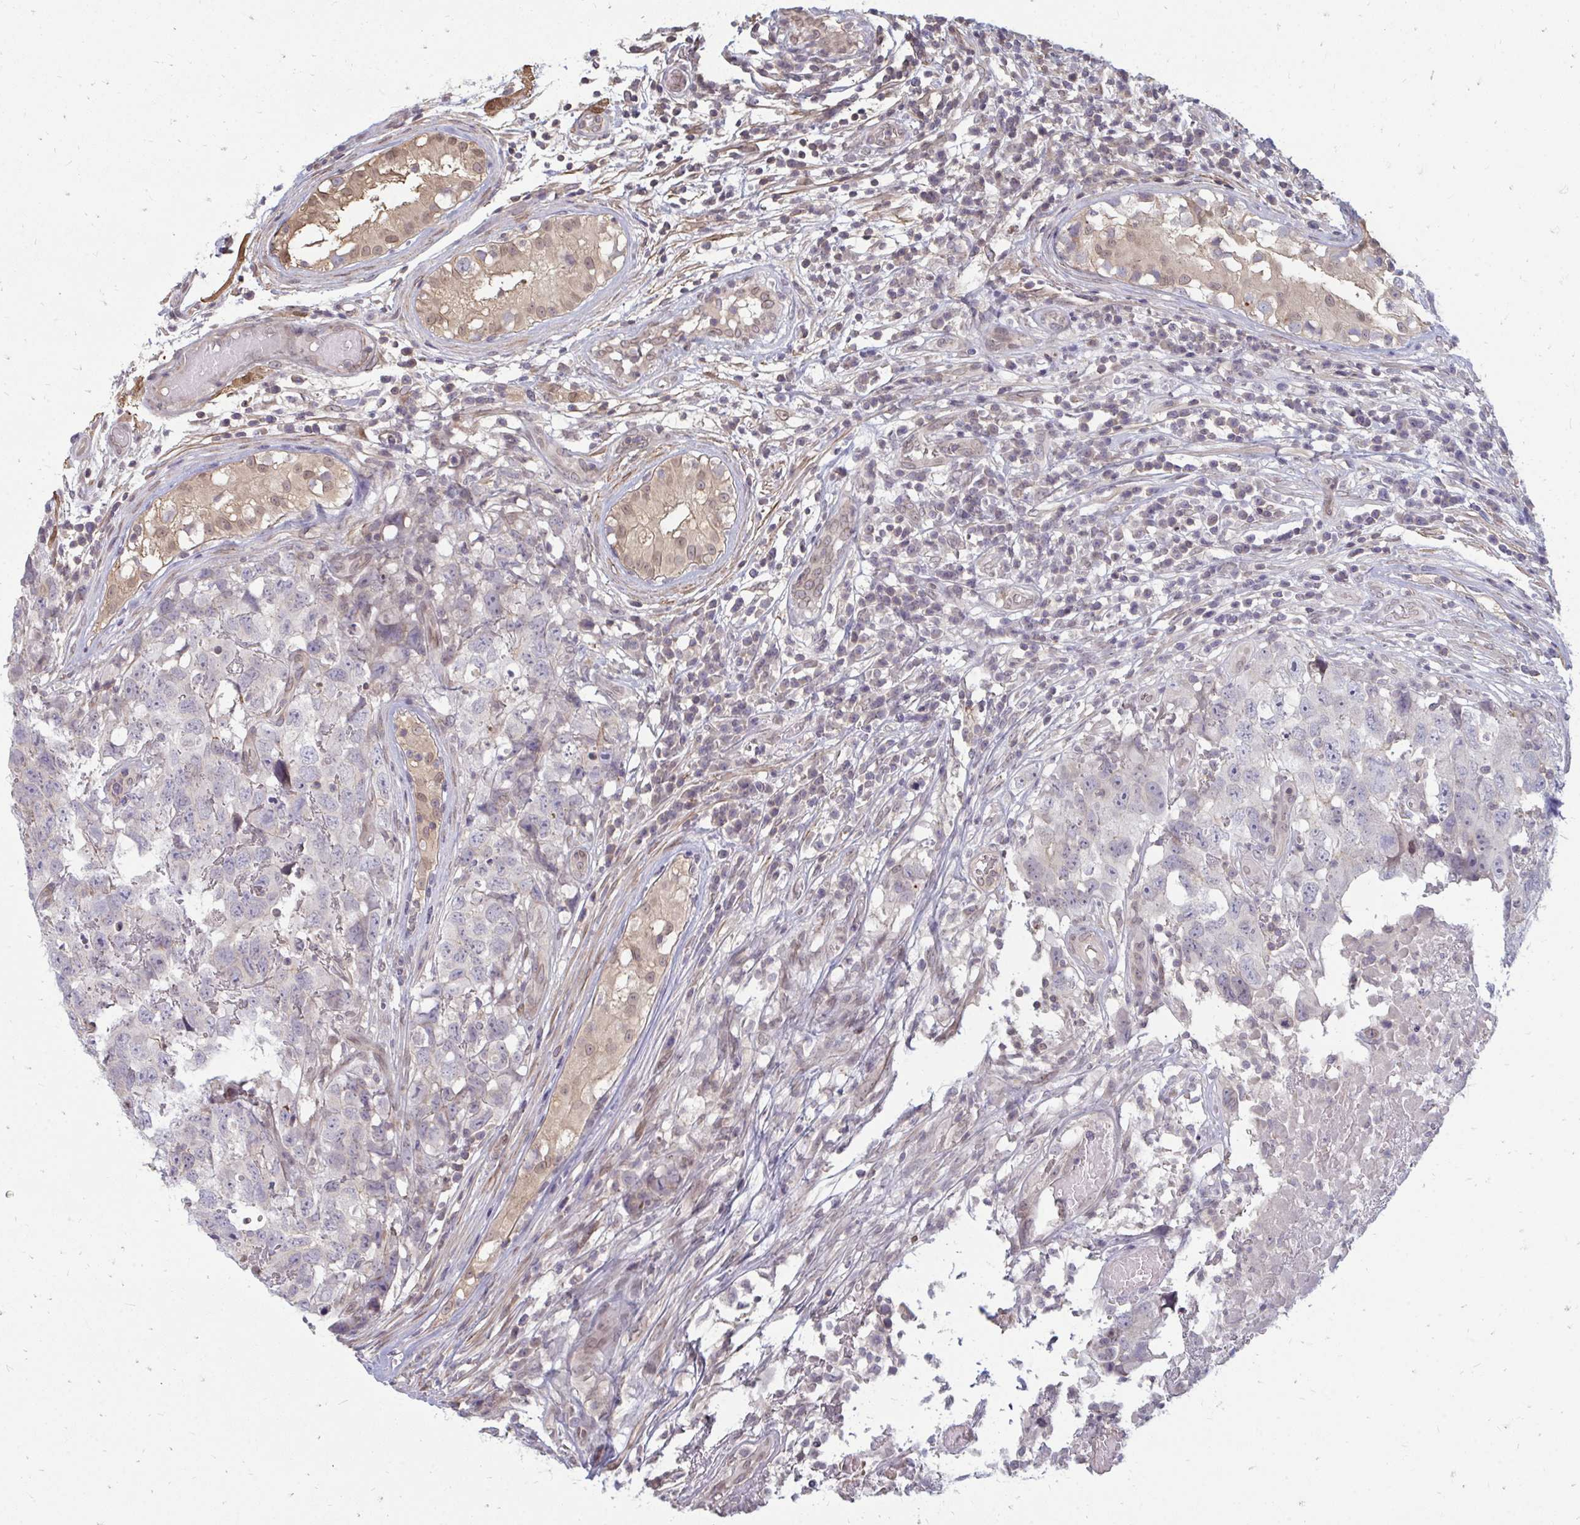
{"staining": {"intensity": "negative", "quantity": "none", "location": "none"}, "tissue": "testis cancer", "cell_type": "Tumor cells", "image_type": "cancer", "snomed": [{"axis": "morphology", "description": "Carcinoma, Embryonal, NOS"}, {"axis": "topography", "description": "Testis"}], "caption": "A photomicrograph of testis cancer (embryonal carcinoma) stained for a protein reveals no brown staining in tumor cells.", "gene": "GPC5", "patient": {"sex": "male", "age": 22}}